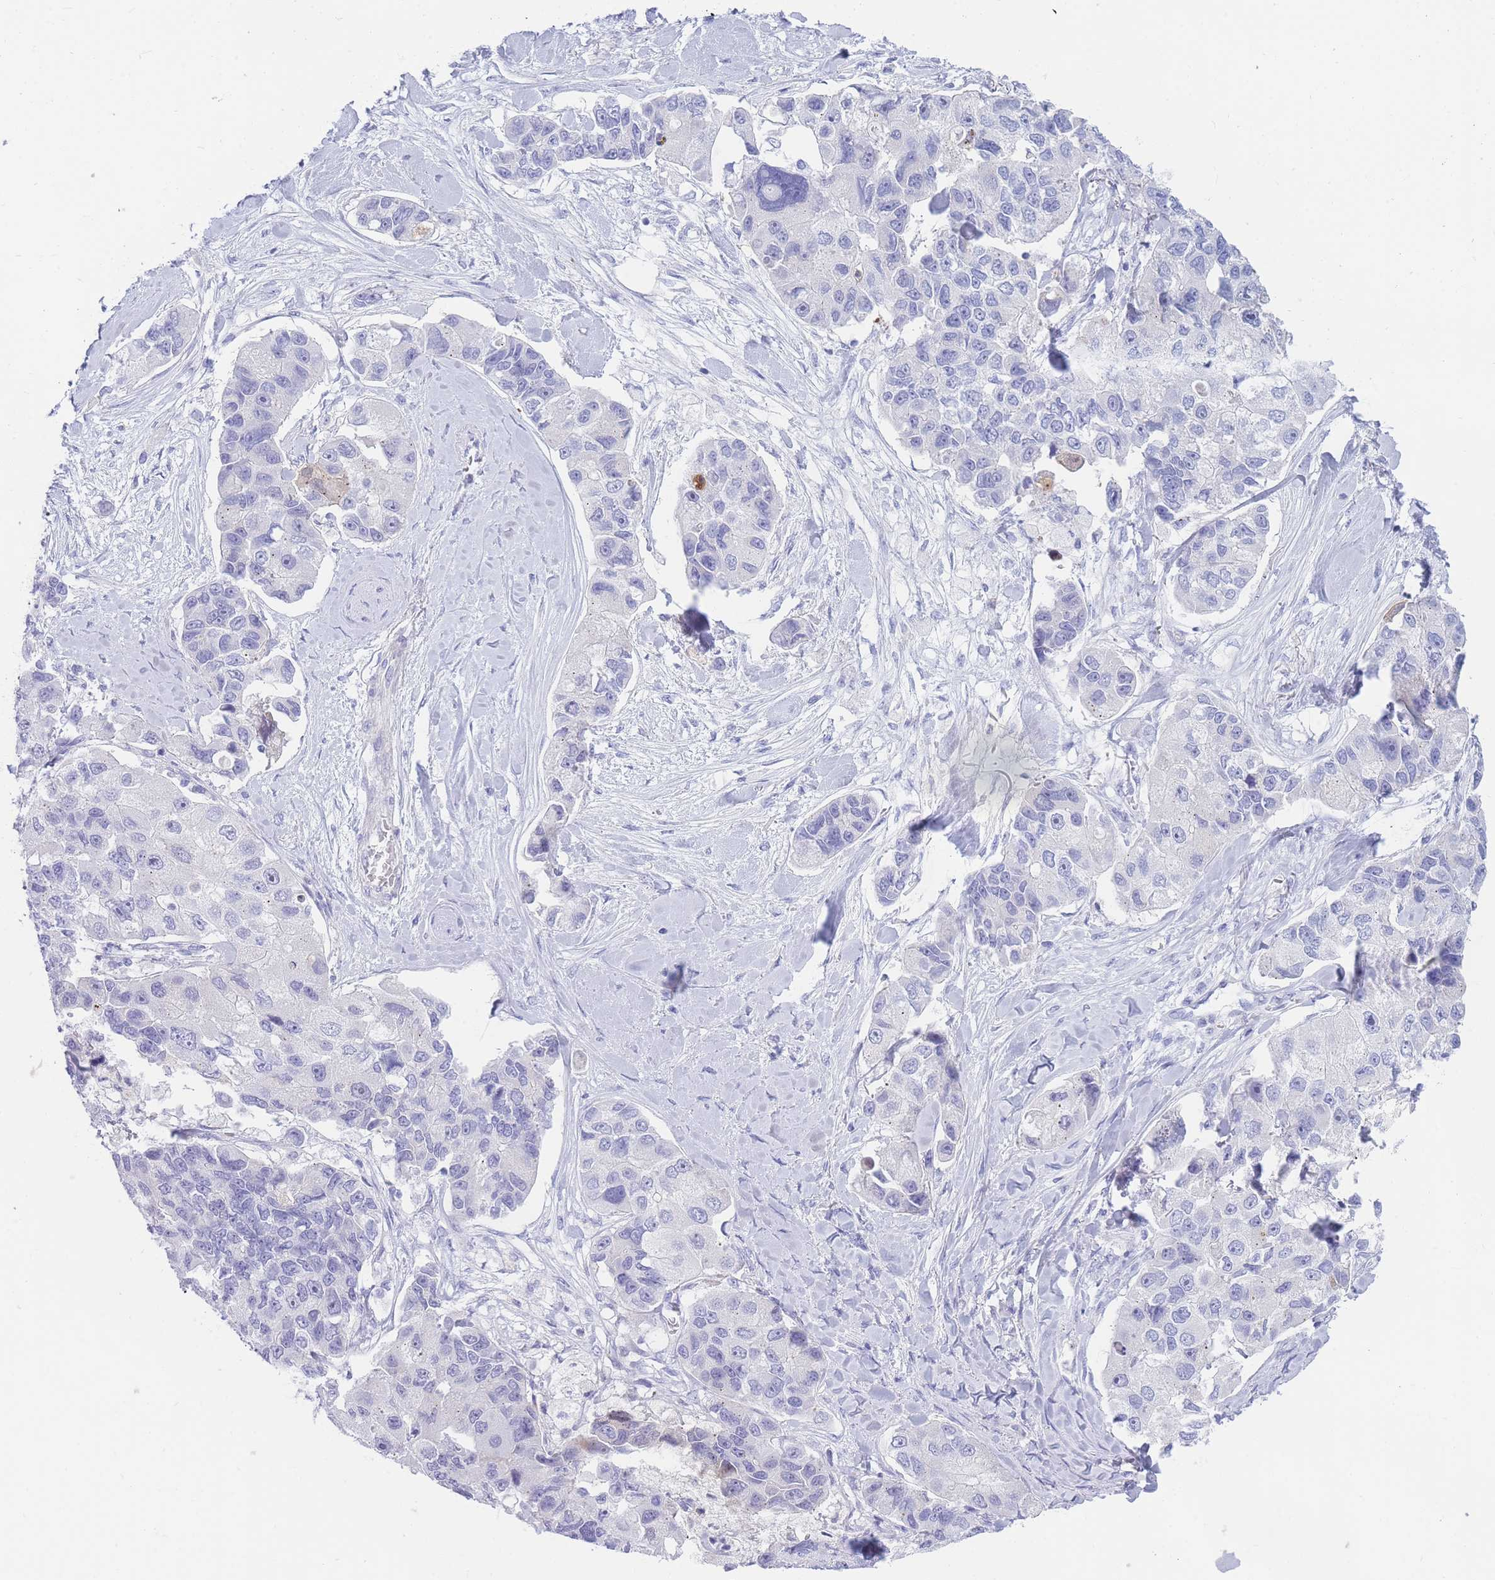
{"staining": {"intensity": "negative", "quantity": "none", "location": "none"}, "tissue": "lung cancer", "cell_type": "Tumor cells", "image_type": "cancer", "snomed": [{"axis": "morphology", "description": "Adenocarcinoma, NOS"}, {"axis": "topography", "description": "Lung"}], "caption": "Tumor cells show no significant positivity in lung adenocarcinoma.", "gene": "NKX1-2", "patient": {"sex": "female", "age": 54}}